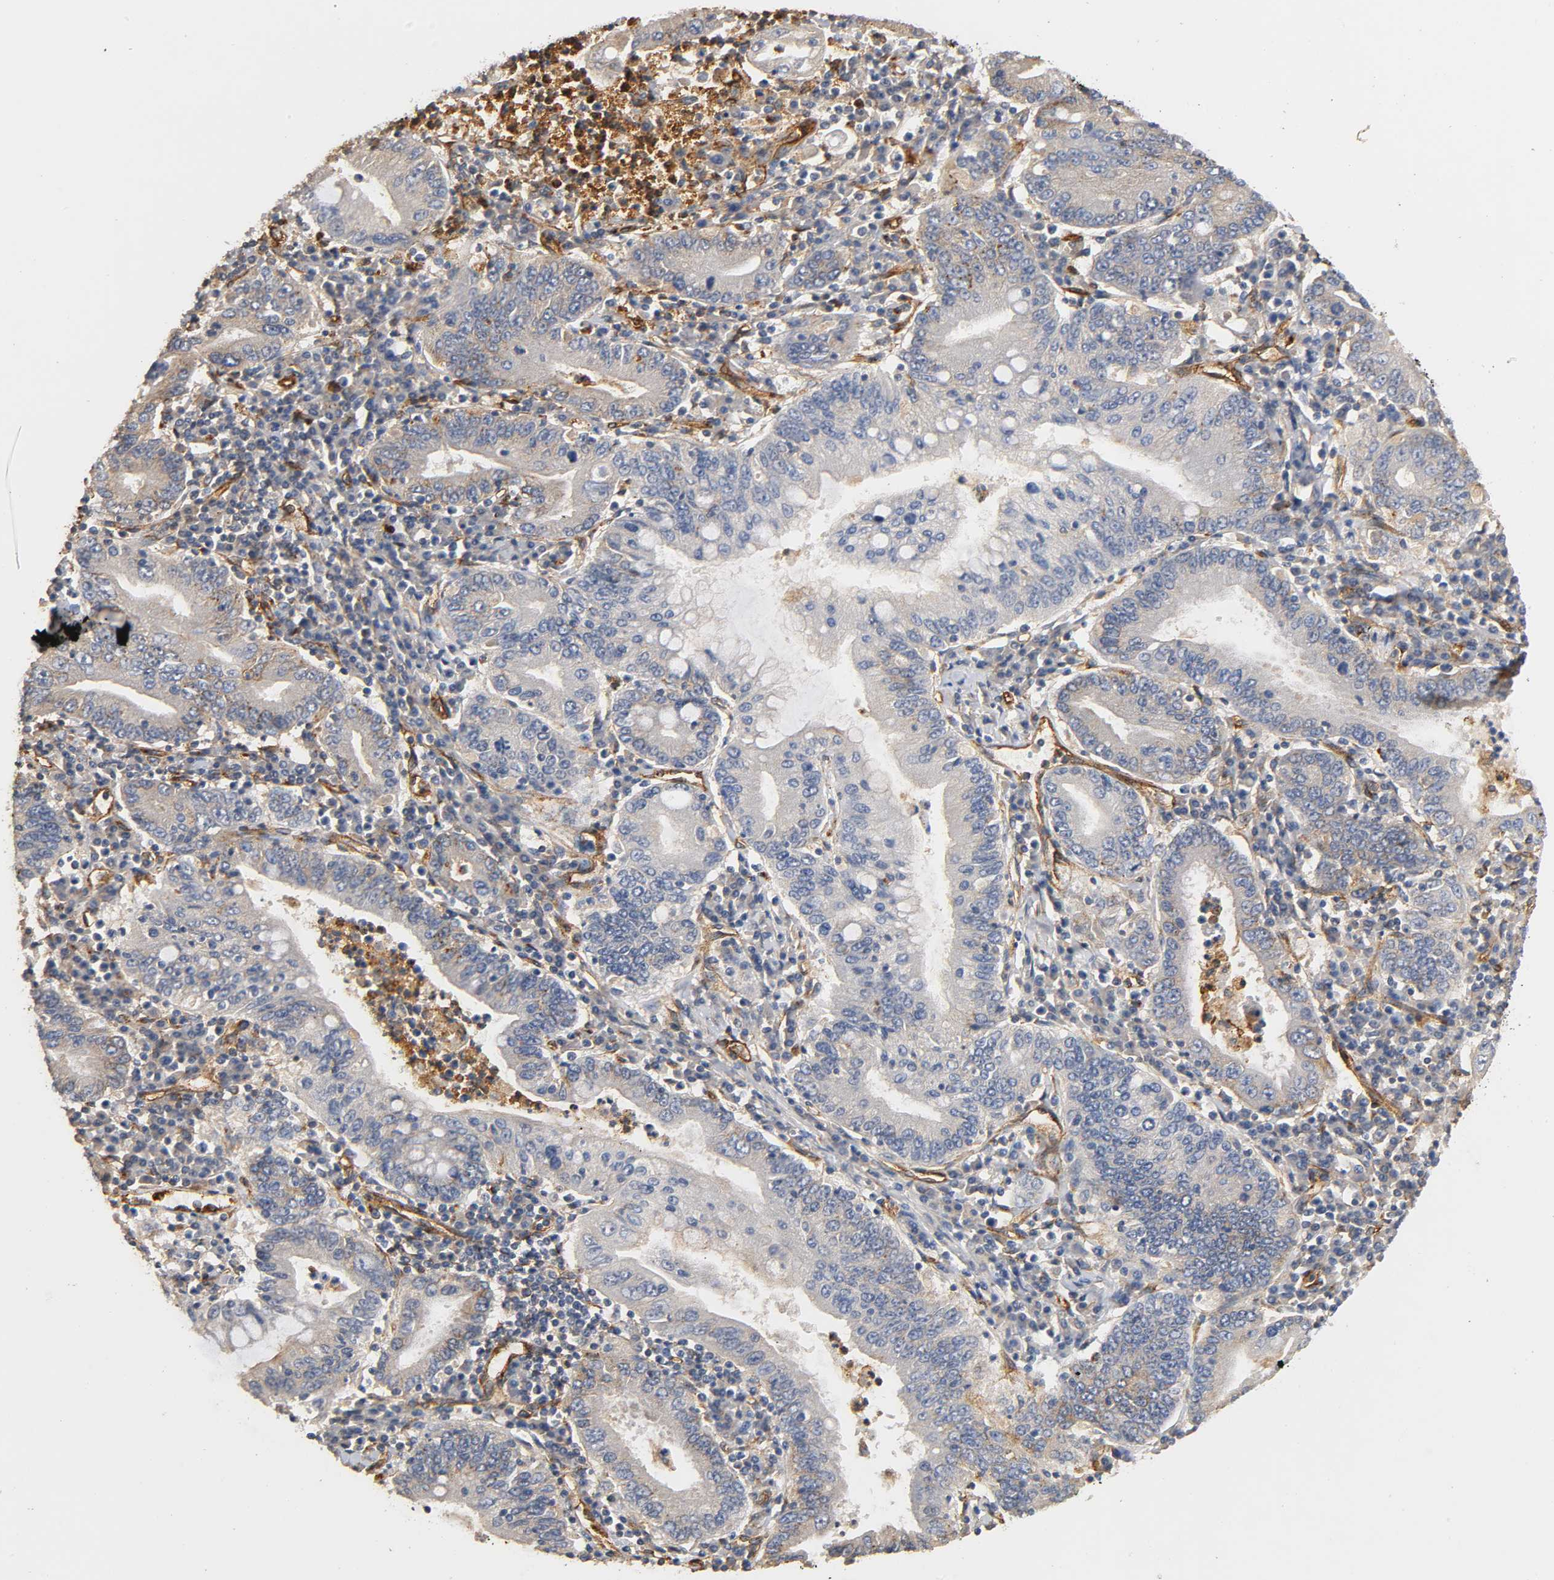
{"staining": {"intensity": "weak", "quantity": "<25%", "location": "cytoplasmic/membranous"}, "tissue": "stomach cancer", "cell_type": "Tumor cells", "image_type": "cancer", "snomed": [{"axis": "morphology", "description": "Normal tissue, NOS"}, {"axis": "morphology", "description": "Adenocarcinoma, NOS"}, {"axis": "topography", "description": "Esophagus"}, {"axis": "topography", "description": "Stomach, upper"}, {"axis": "topography", "description": "Peripheral nerve tissue"}], "caption": "This is an immunohistochemistry micrograph of human stomach cancer. There is no positivity in tumor cells.", "gene": "IFITM3", "patient": {"sex": "male", "age": 62}}